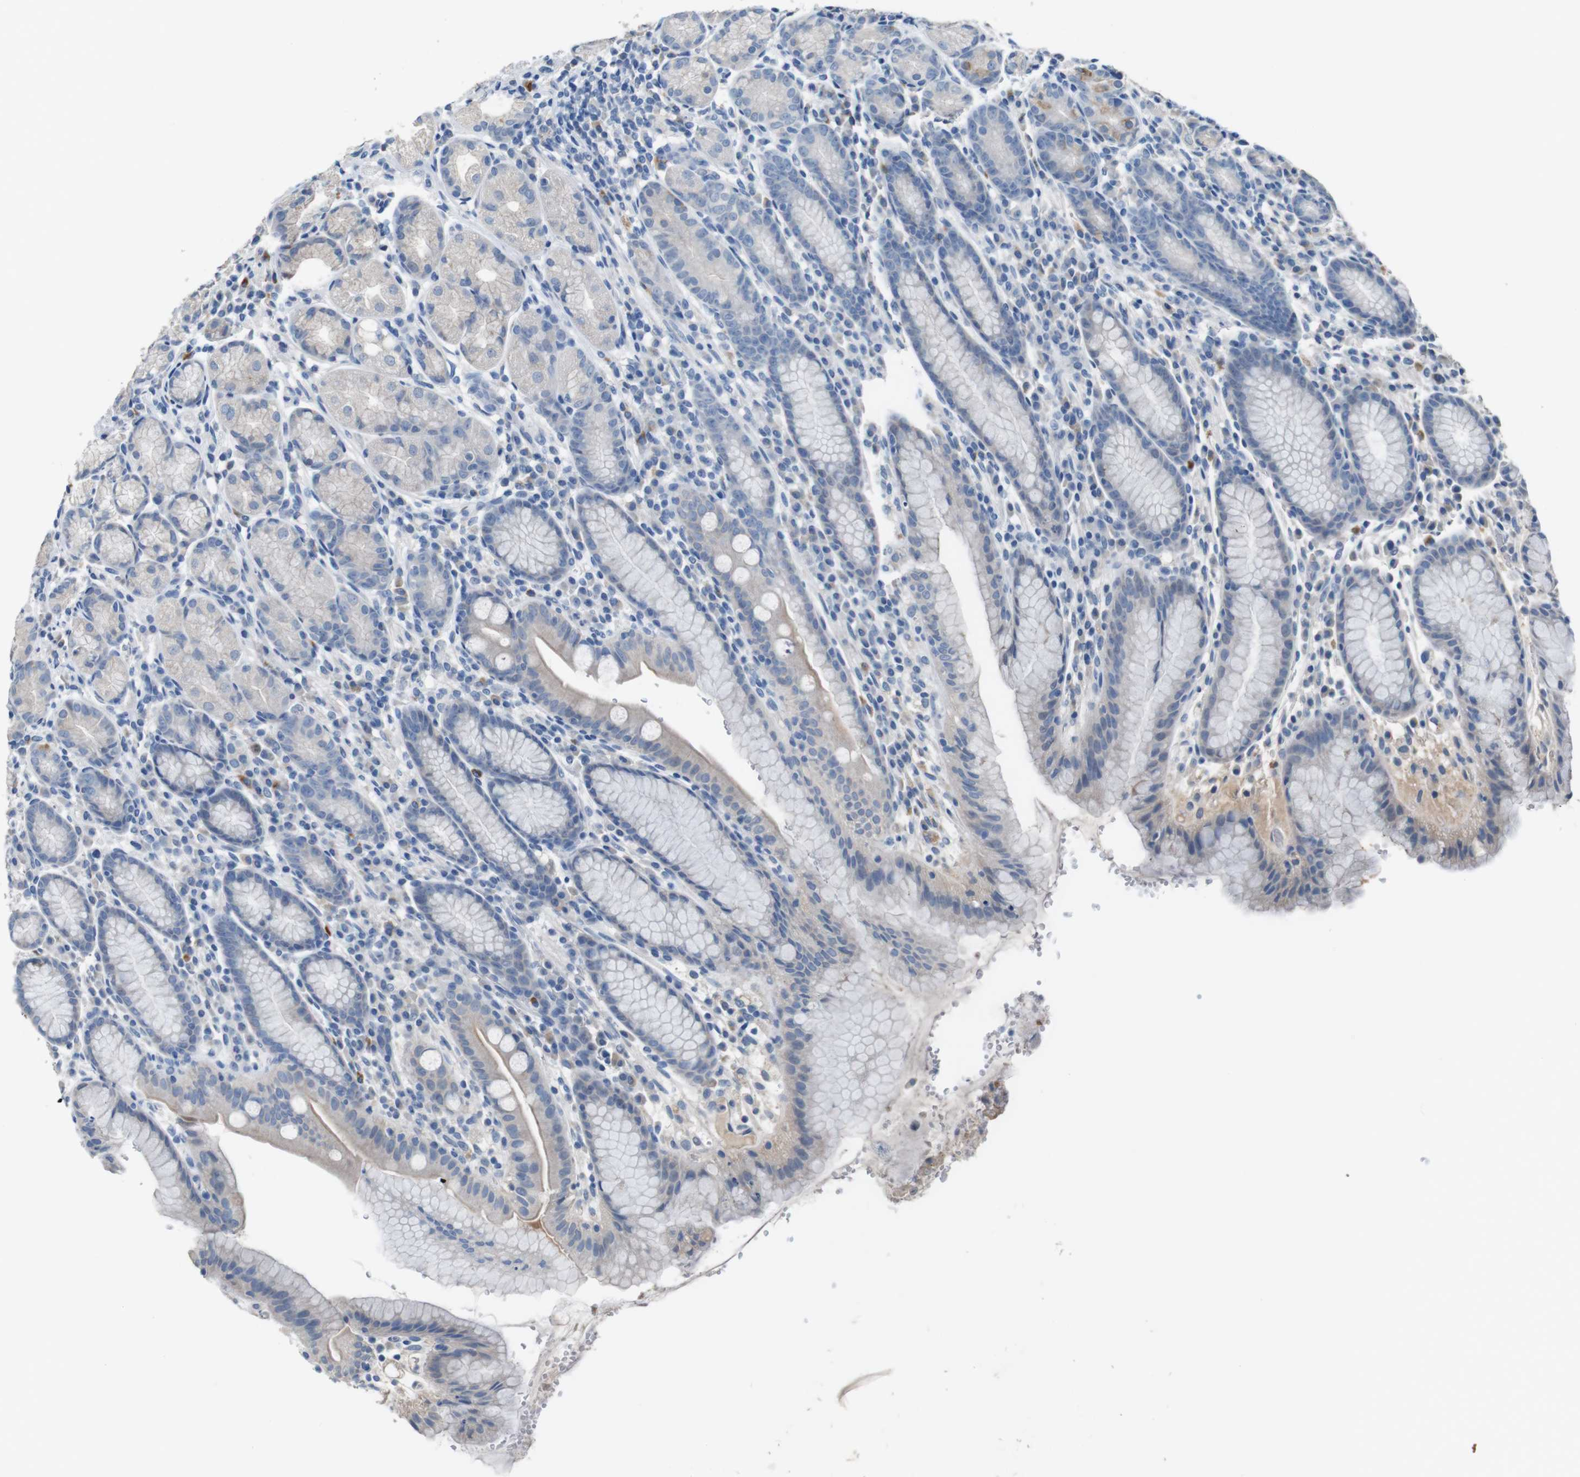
{"staining": {"intensity": "weak", "quantity": "<25%", "location": "cytoplasmic/membranous"}, "tissue": "stomach", "cell_type": "Glandular cells", "image_type": "normal", "snomed": [{"axis": "morphology", "description": "Normal tissue, NOS"}, {"axis": "topography", "description": "Stomach, lower"}], "caption": "Photomicrograph shows no protein staining in glandular cells of benign stomach.", "gene": "SLC2A8", "patient": {"sex": "male", "age": 52}}